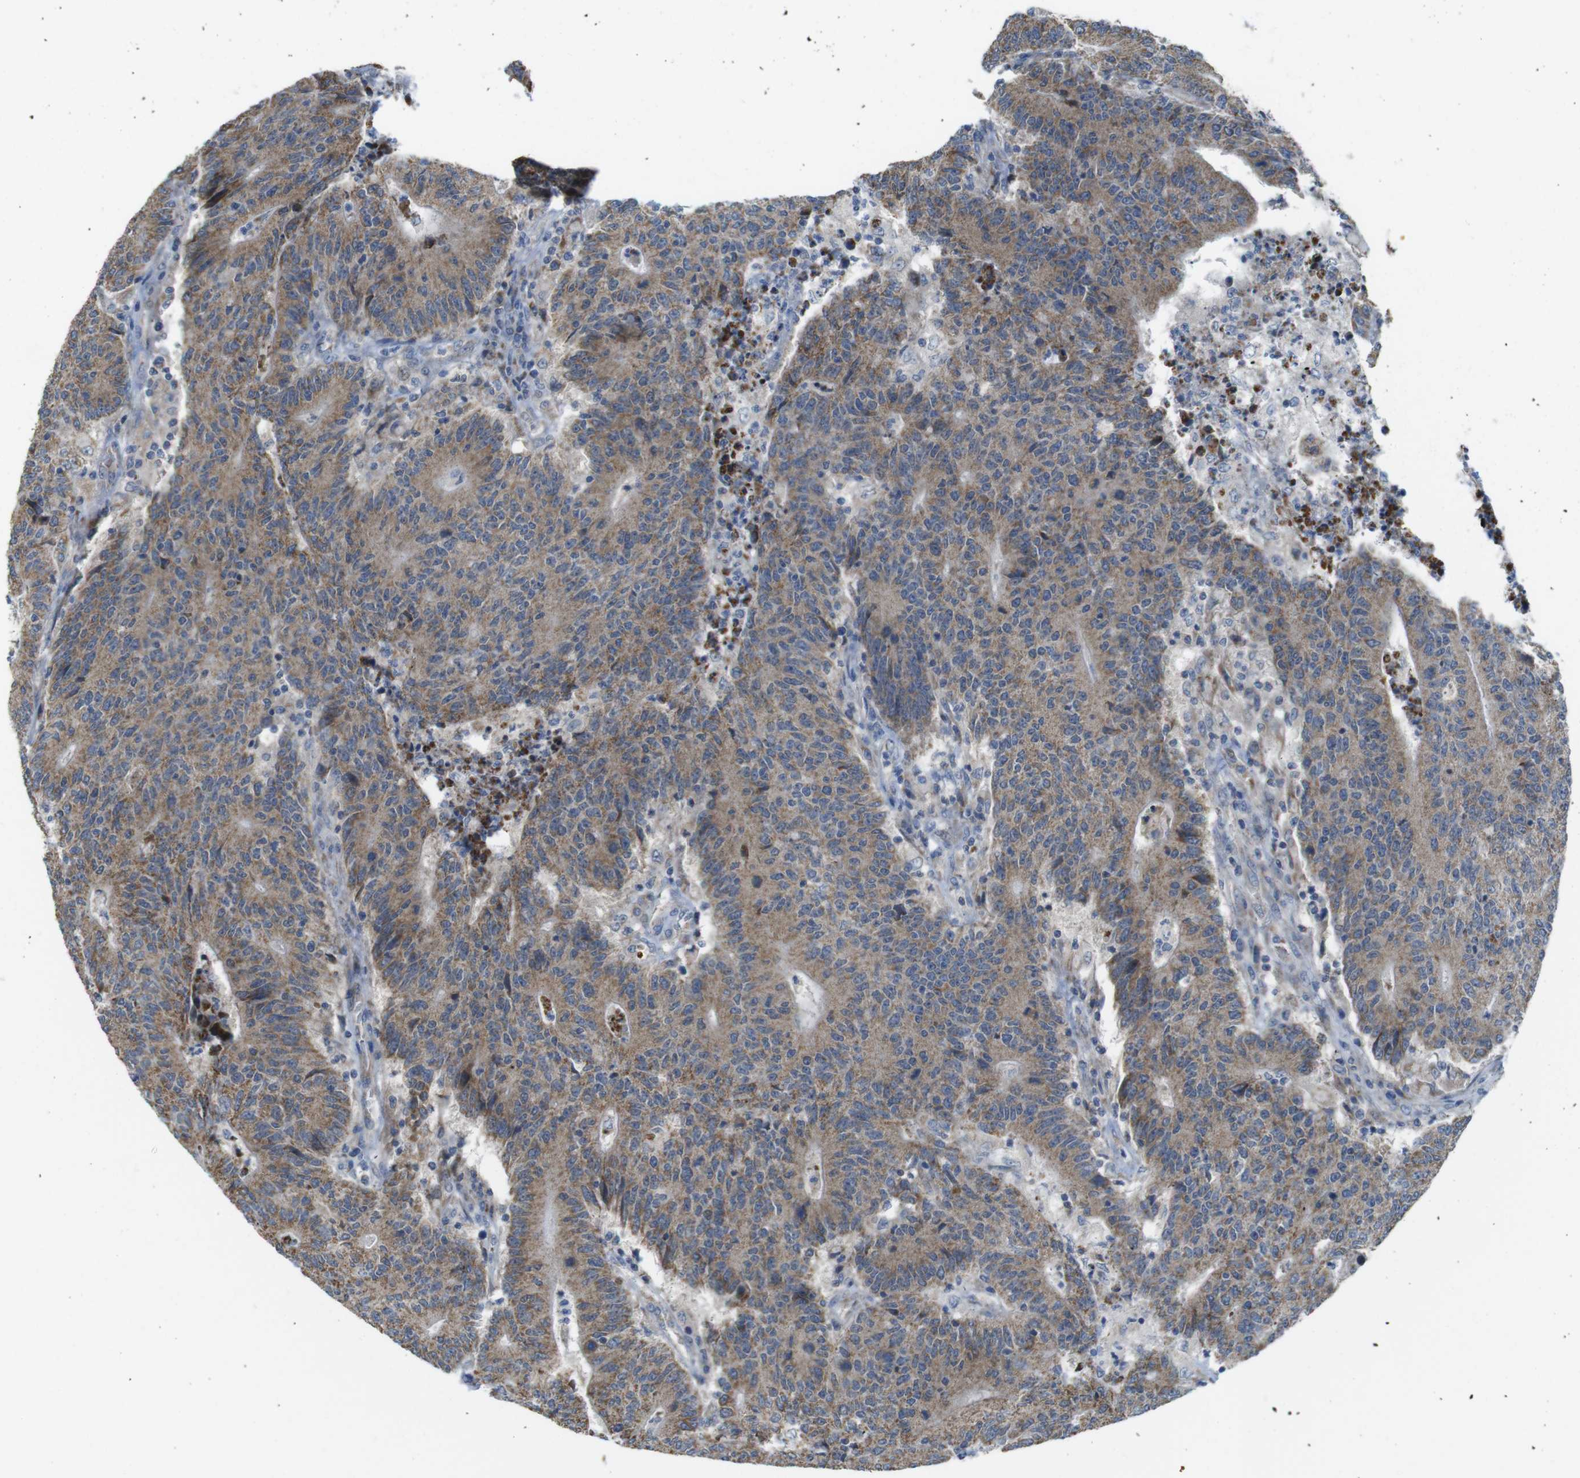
{"staining": {"intensity": "moderate", "quantity": ">75%", "location": "cytoplasmic/membranous"}, "tissue": "colorectal cancer", "cell_type": "Tumor cells", "image_type": "cancer", "snomed": [{"axis": "morphology", "description": "Normal tissue, NOS"}, {"axis": "morphology", "description": "Adenocarcinoma, NOS"}, {"axis": "topography", "description": "Colon"}], "caption": "There is medium levels of moderate cytoplasmic/membranous expression in tumor cells of colorectal cancer, as demonstrated by immunohistochemical staining (brown color).", "gene": "MARCHF1", "patient": {"sex": "female", "age": 75}}